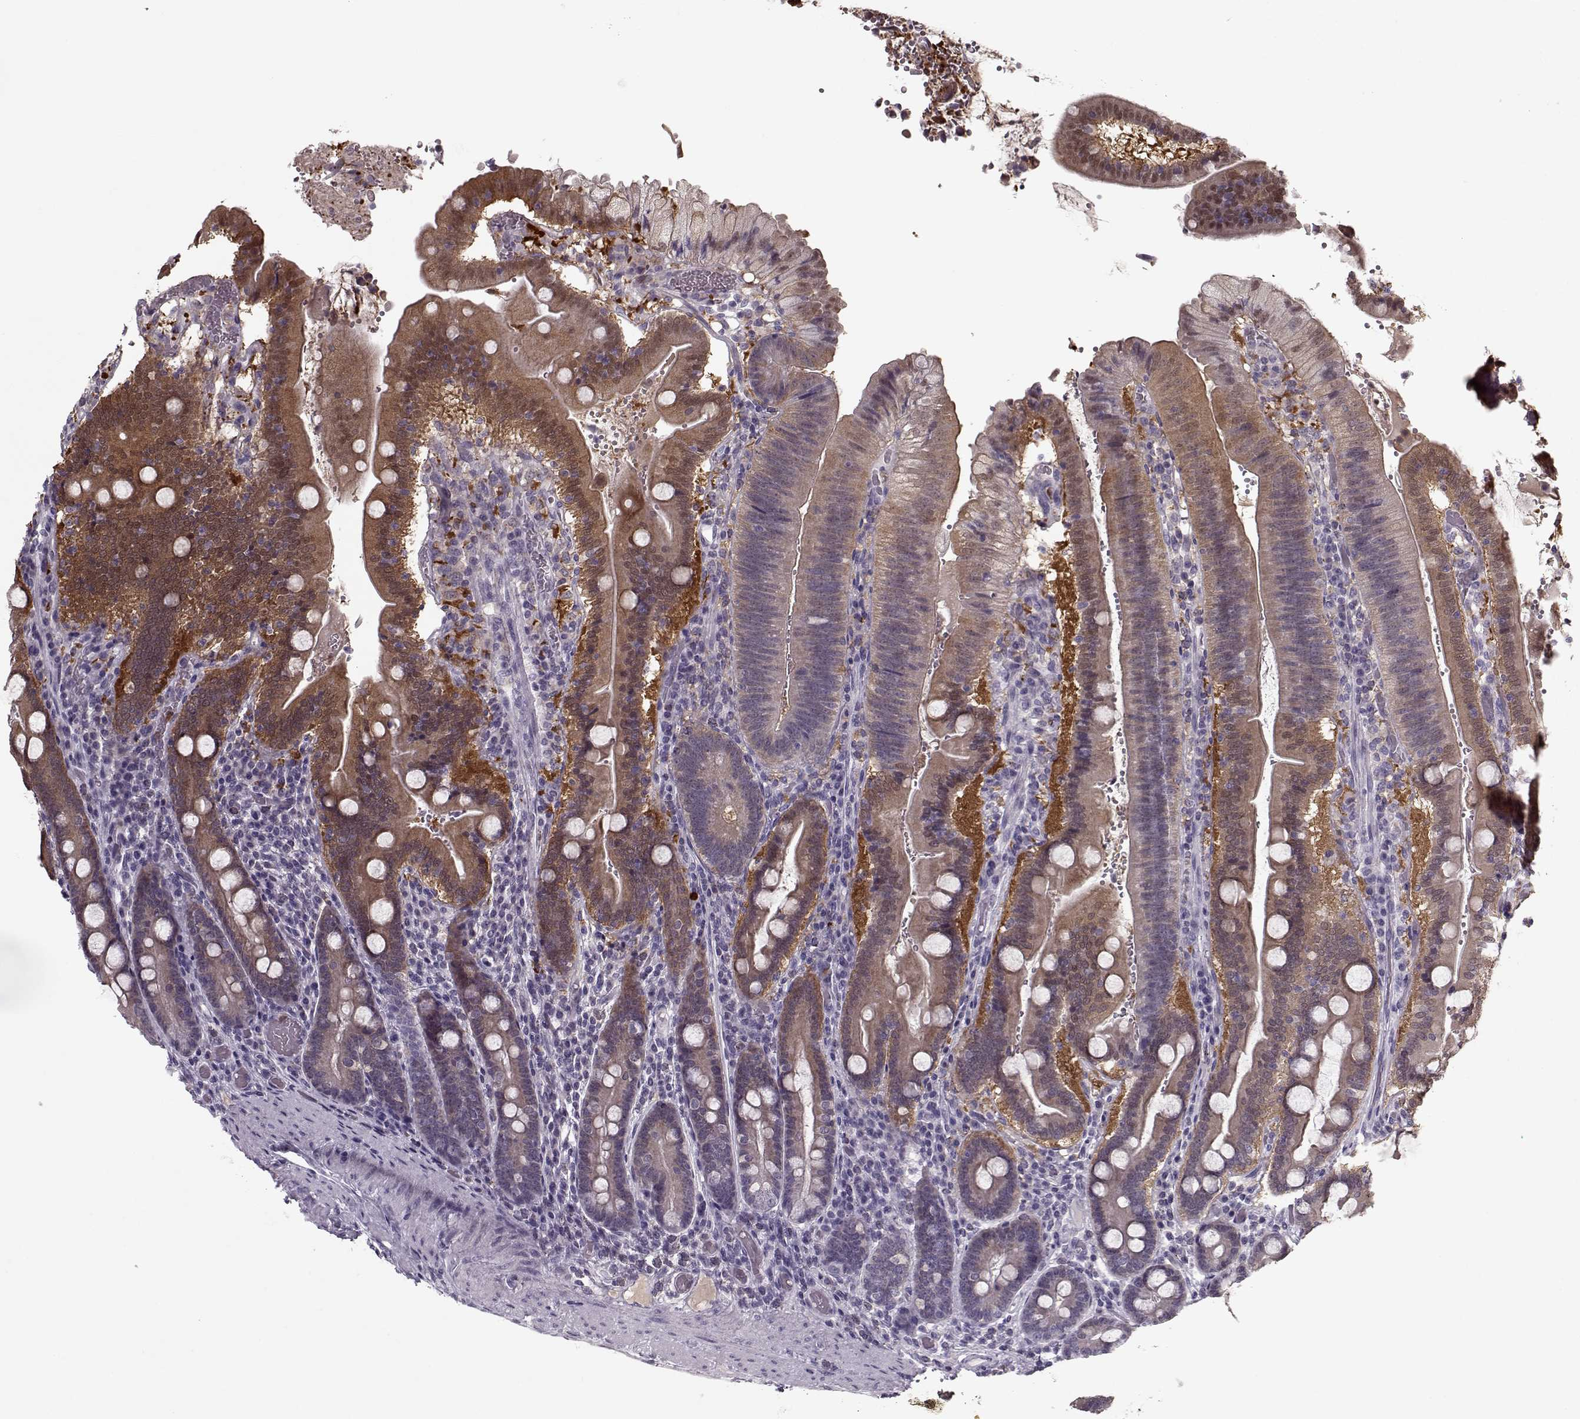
{"staining": {"intensity": "moderate", "quantity": ">75%", "location": "cytoplasmic/membranous"}, "tissue": "duodenum", "cell_type": "Glandular cells", "image_type": "normal", "snomed": [{"axis": "morphology", "description": "Normal tissue, NOS"}, {"axis": "topography", "description": "Duodenum"}], "caption": "The photomicrograph exhibits immunohistochemical staining of benign duodenum. There is moderate cytoplasmic/membranous staining is present in about >75% of glandular cells. The protein of interest is stained brown, and the nuclei are stained in blue (DAB IHC with brightfield microscopy, high magnification).", "gene": "ACOT11", "patient": {"sex": "female", "age": 62}}